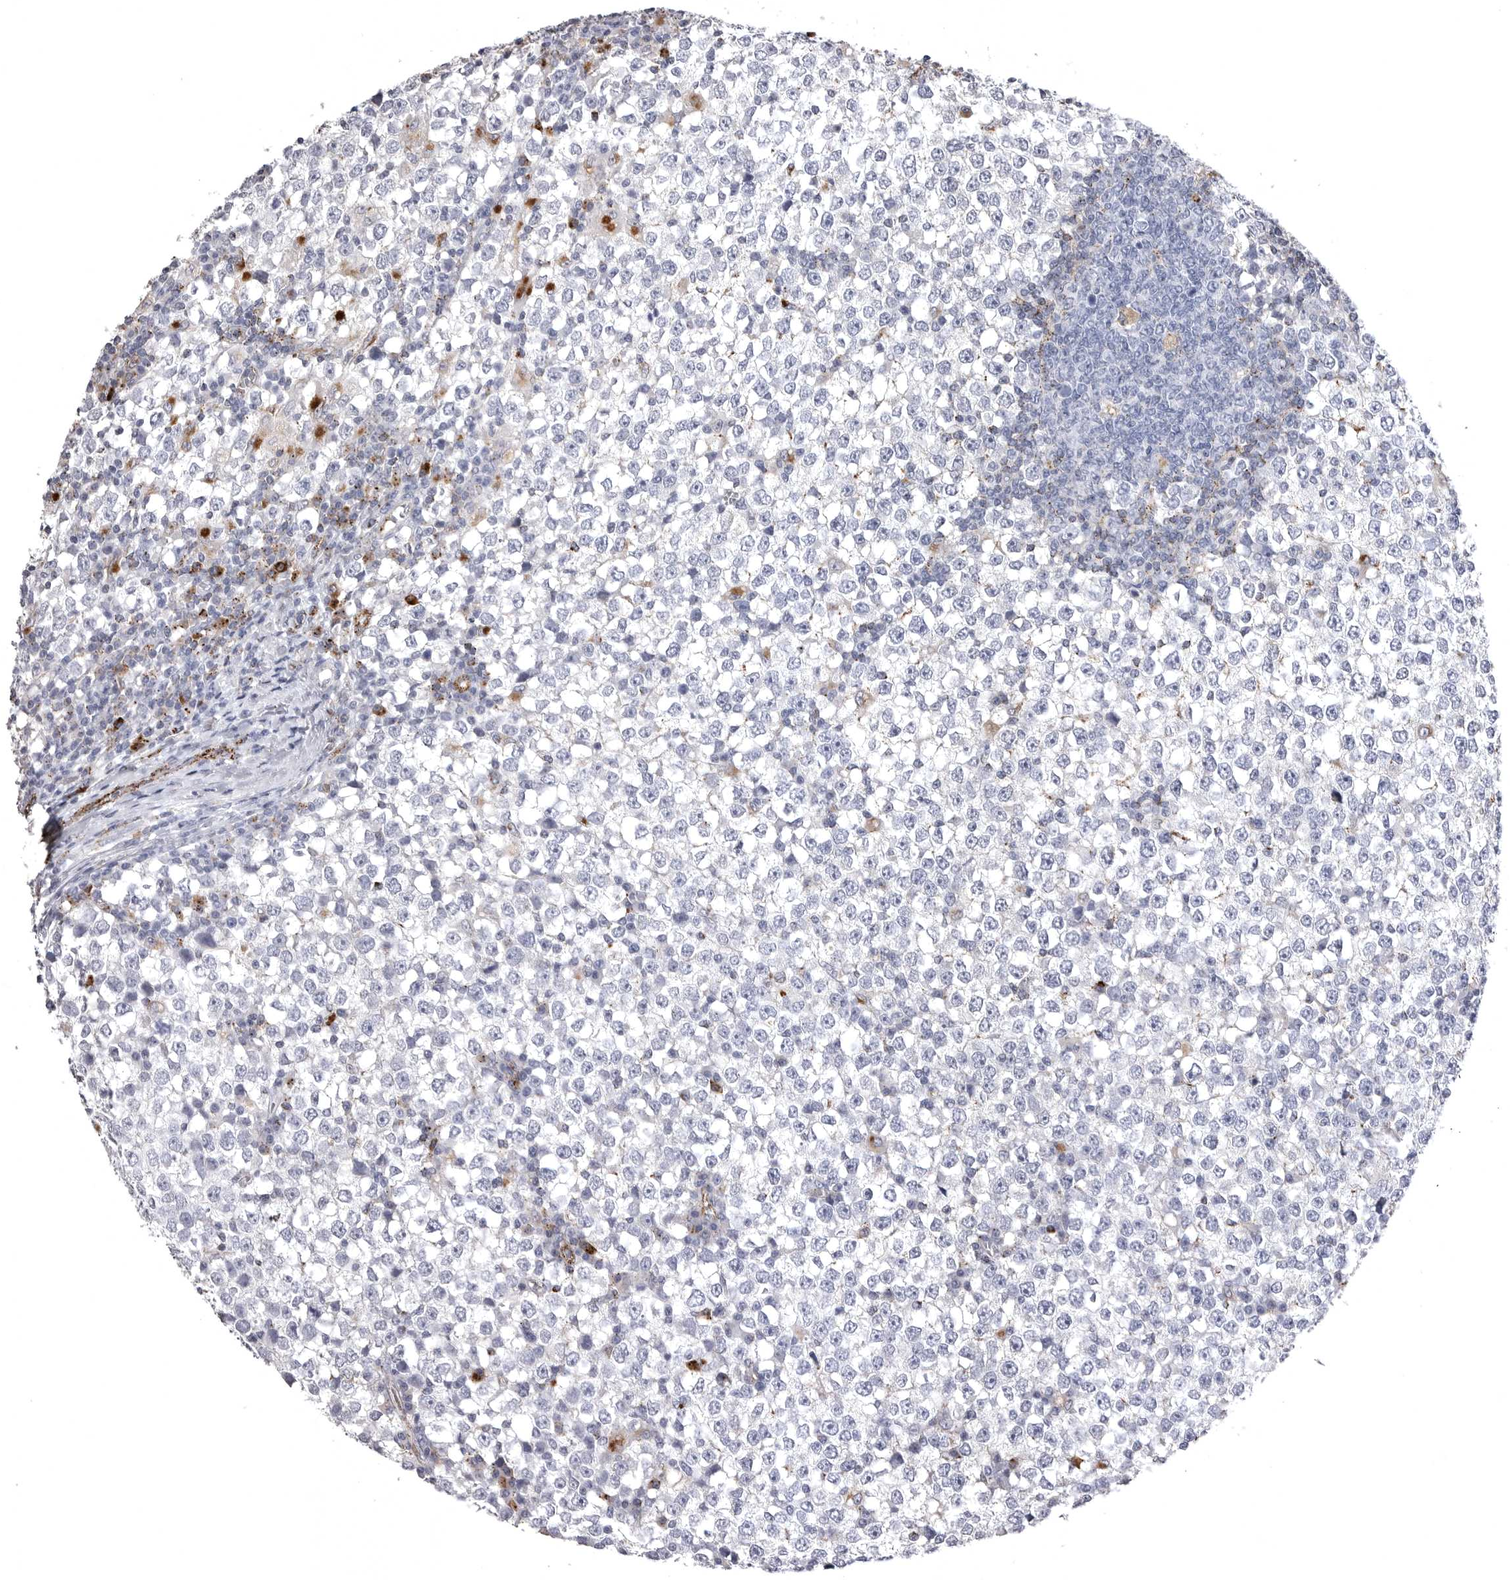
{"staining": {"intensity": "negative", "quantity": "none", "location": "none"}, "tissue": "testis cancer", "cell_type": "Tumor cells", "image_type": "cancer", "snomed": [{"axis": "morphology", "description": "Seminoma, NOS"}, {"axis": "topography", "description": "Testis"}], "caption": "Immunohistochemistry of human testis cancer displays no expression in tumor cells.", "gene": "PSPN", "patient": {"sex": "male", "age": 65}}